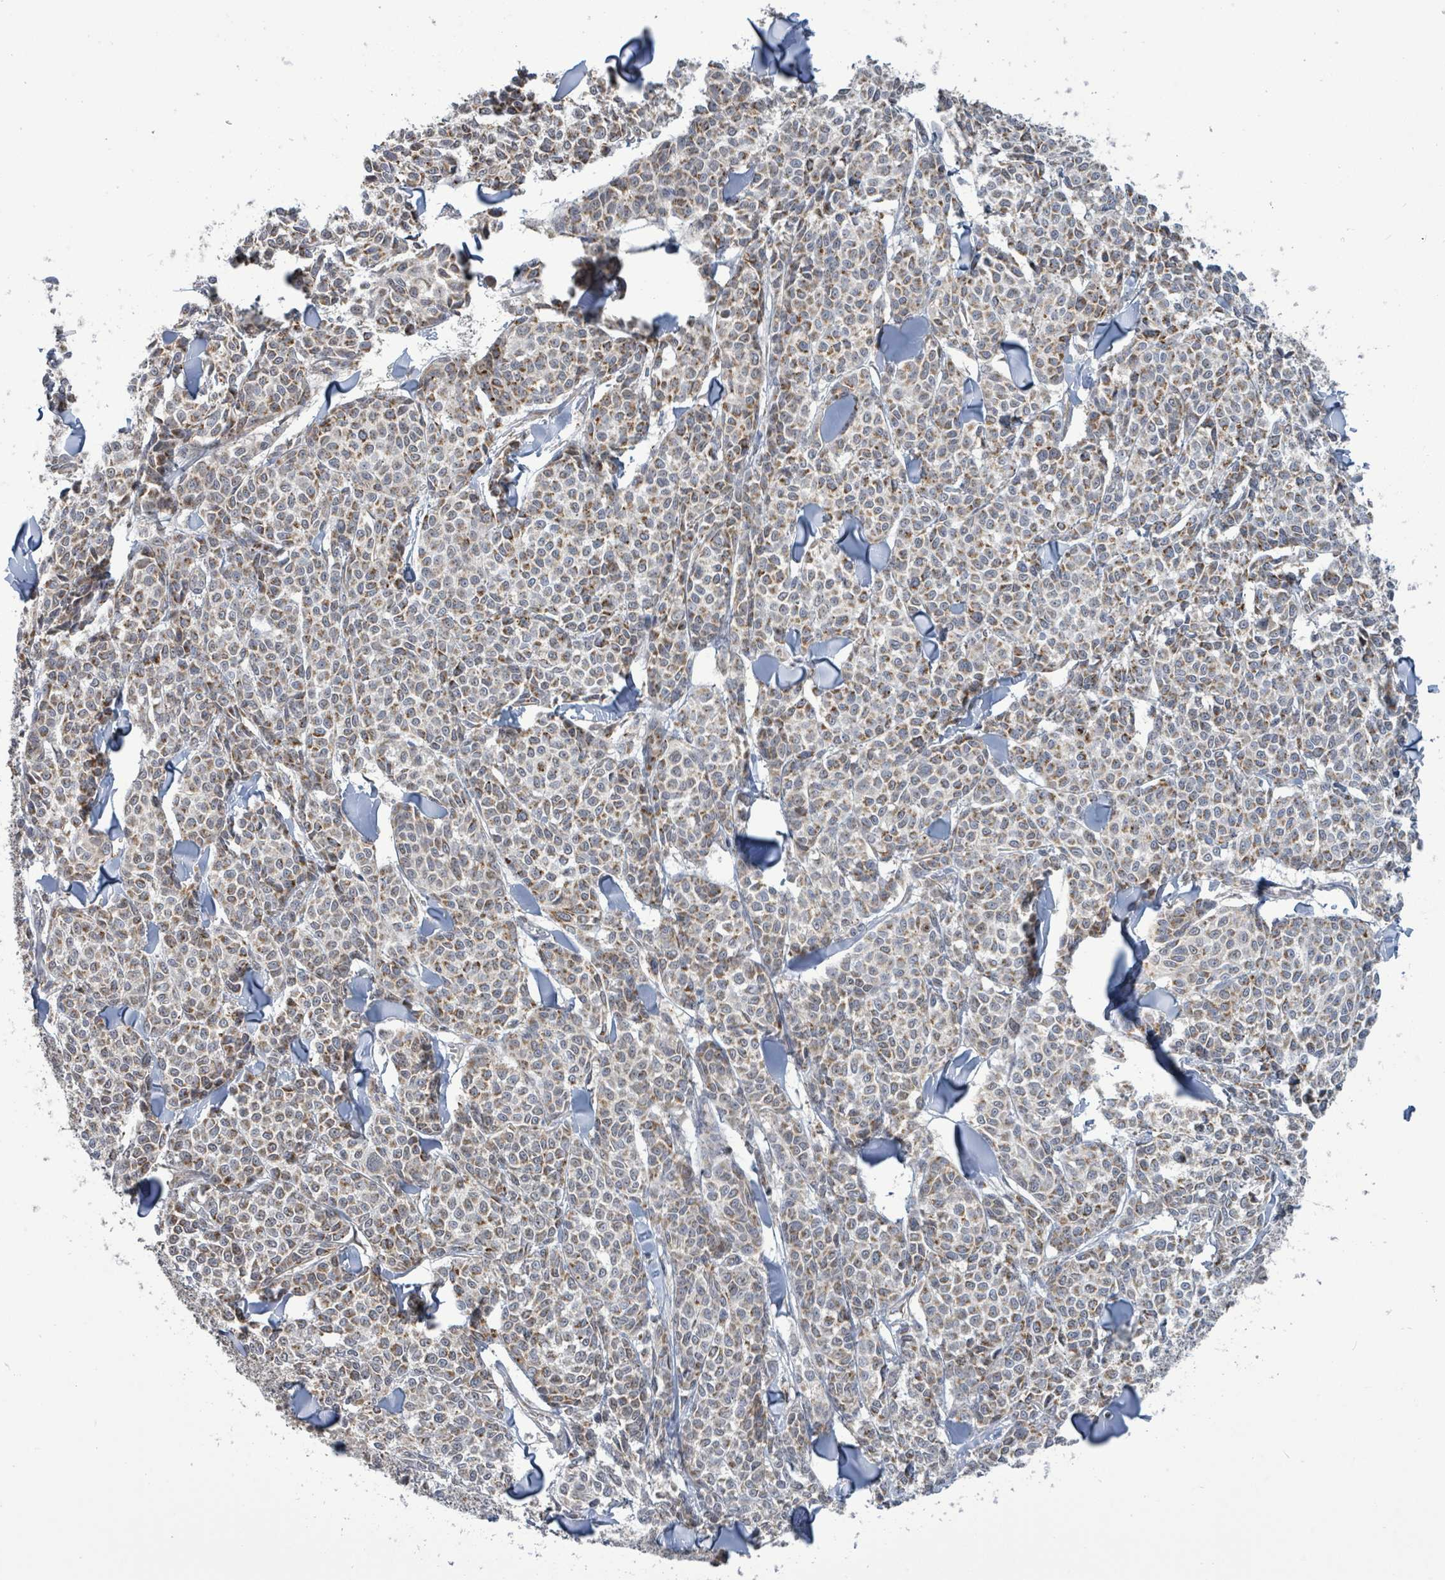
{"staining": {"intensity": "moderate", "quantity": ">75%", "location": "cytoplasmic/membranous"}, "tissue": "melanoma", "cell_type": "Tumor cells", "image_type": "cancer", "snomed": [{"axis": "morphology", "description": "Malignant melanoma, NOS"}, {"axis": "topography", "description": "Skin"}], "caption": "Melanoma tissue shows moderate cytoplasmic/membranous staining in approximately >75% of tumor cells, visualized by immunohistochemistry.", "gene": "COQ10B", "patient": {"sex": "male", "age": 46}}